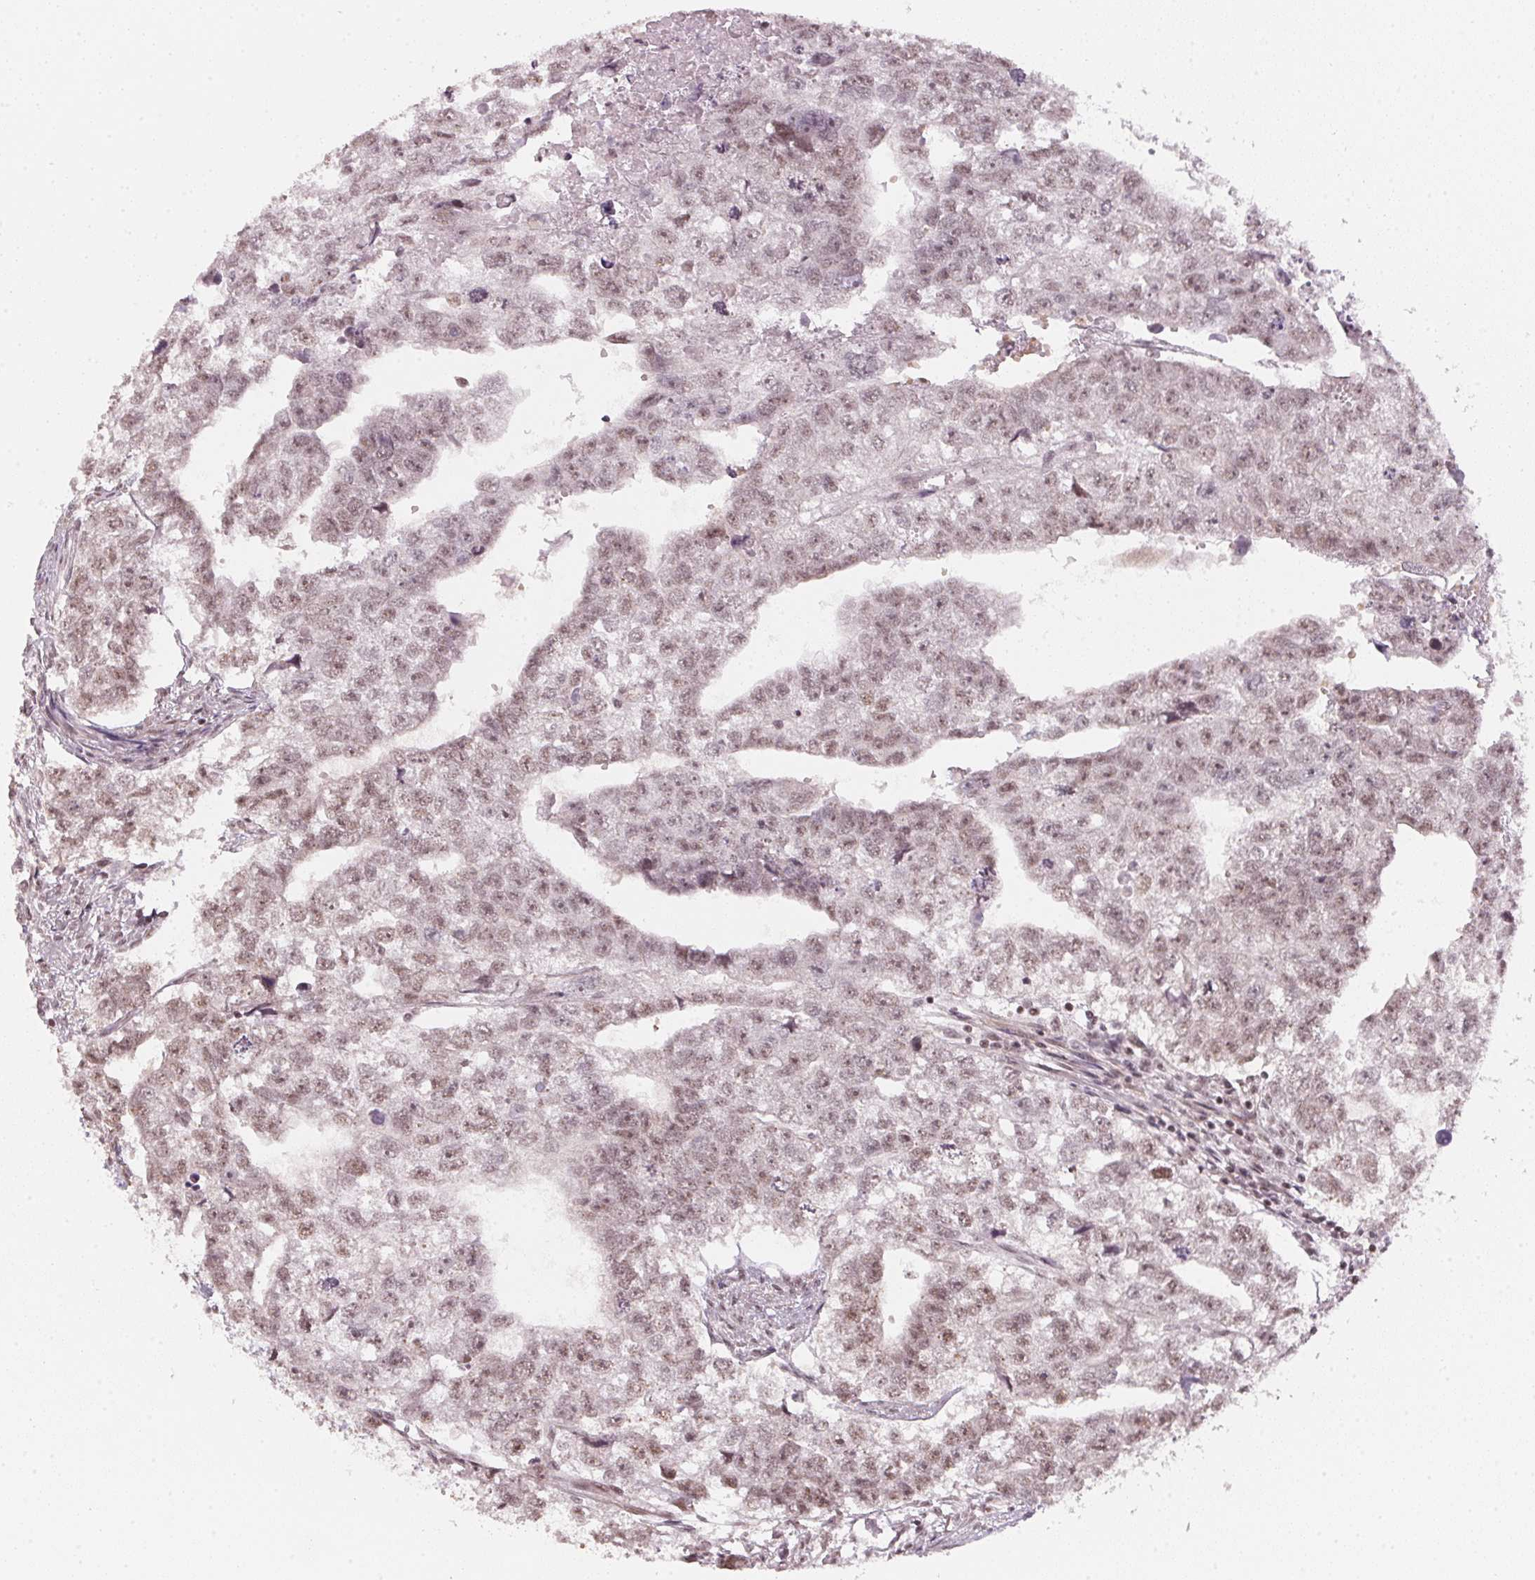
{"staining": {"intensity": "weak", "quantity": "25%-75%", "location": "nuclear"}, "tissue": "testis cancer", "cell_type": "Tumor cells", "image_type": "cancer", "snomed": [{"axis": "morphology", "description": "Carcinoma, Embryonal, NOS"}, {"axis": "morphology", "description": "Teratoma, malignant, NOS"}, {"axis": "topography", "description": "Testis"}], "caption": "Weak nuclear expression for a protein is identified in approximately 25%-75% of tumor cells of testis malignant teratoma using IHC.", "gene": "KAT6A", "patient": {"sex": "male", "age": 44}}